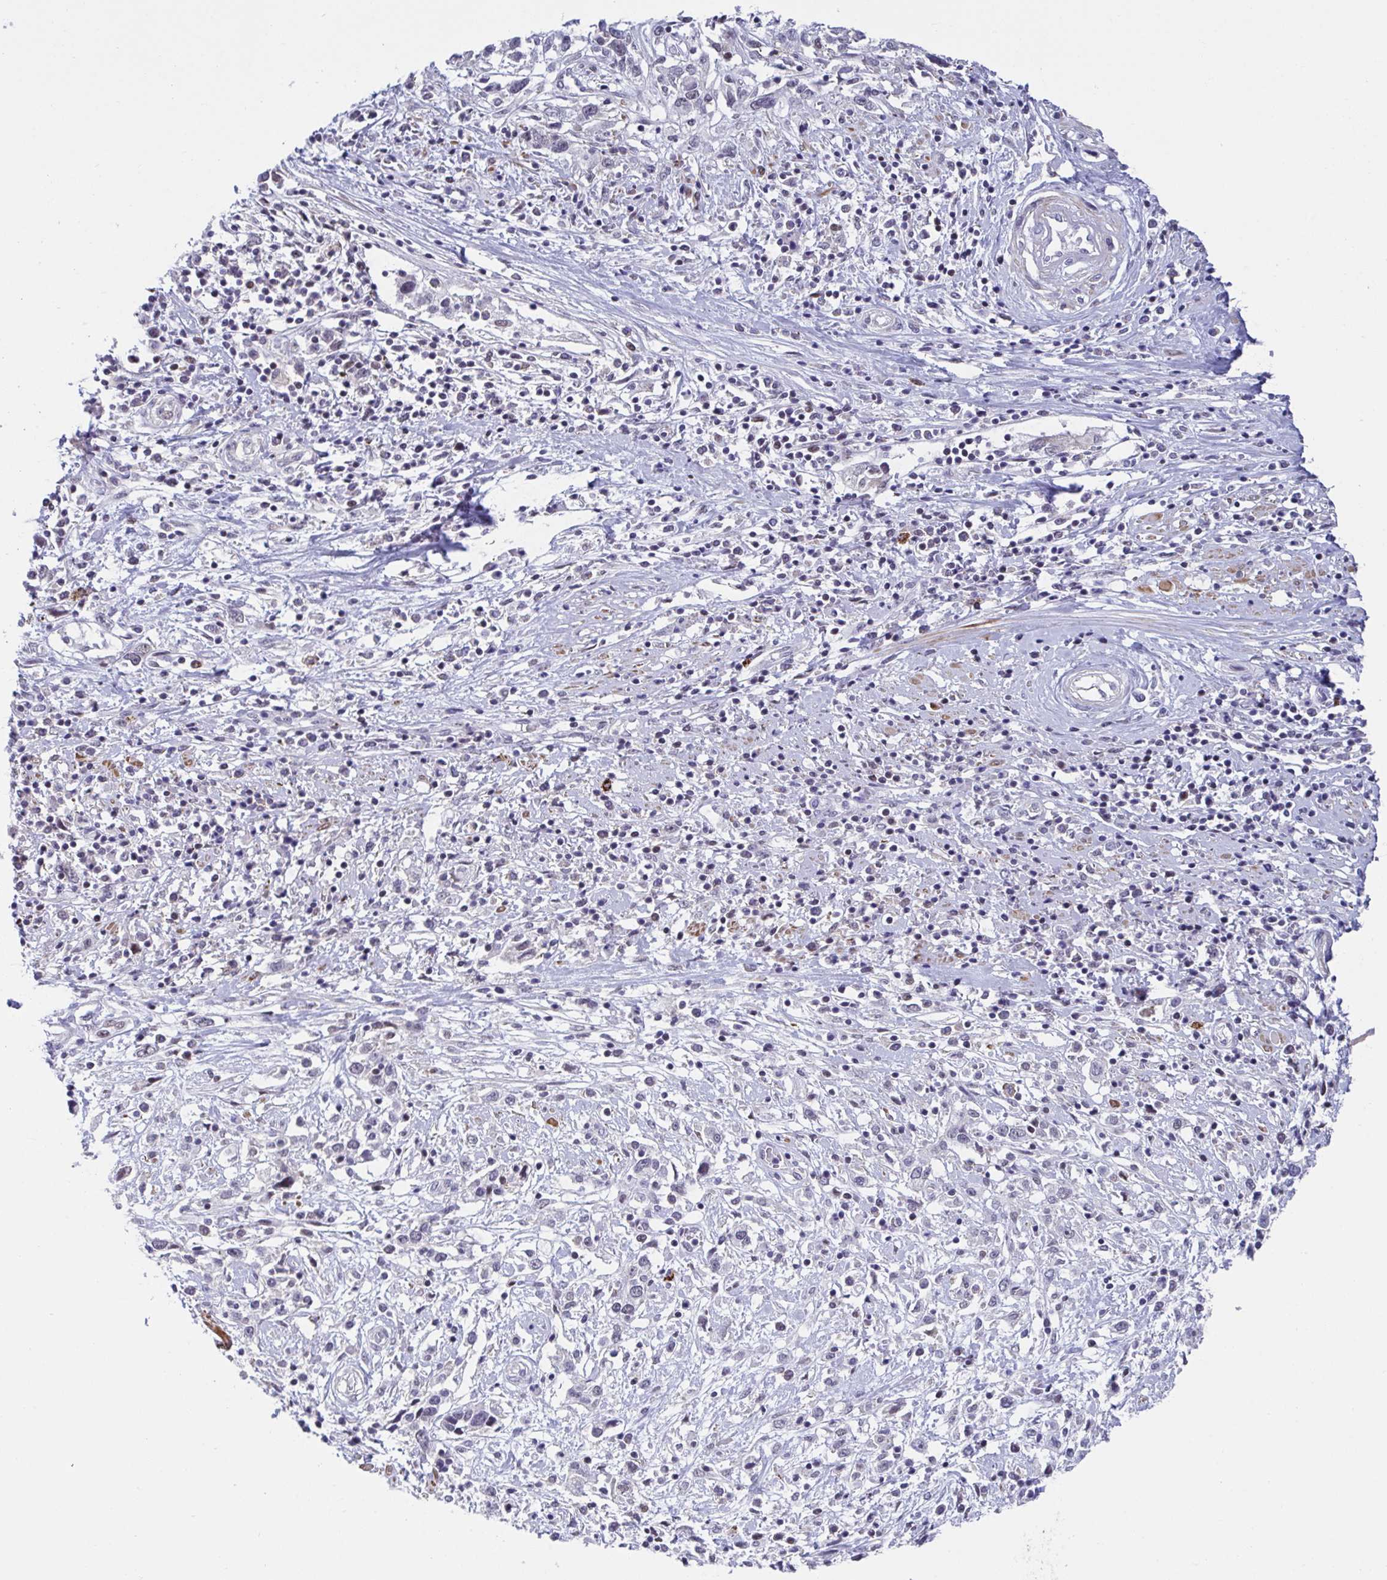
{"staining": {"intensity": "negative", "quantity": "none", "location": "none"}, "tissue": "cervical cancer", "cell_type": "Tumor cells", "image_type": "cancer", "snomed": [{"axis": "morphology", "description": "Adenocarcinoma, NOS"}, {"axis": "topography", "description": "Cervix"}], "caption": "Histopathology image shows no protein expression in tumor cells of adenocarcinoma (cervical) tissue.", "gene": "WDR72", "patient": {"sex": "female", "age": 40}}